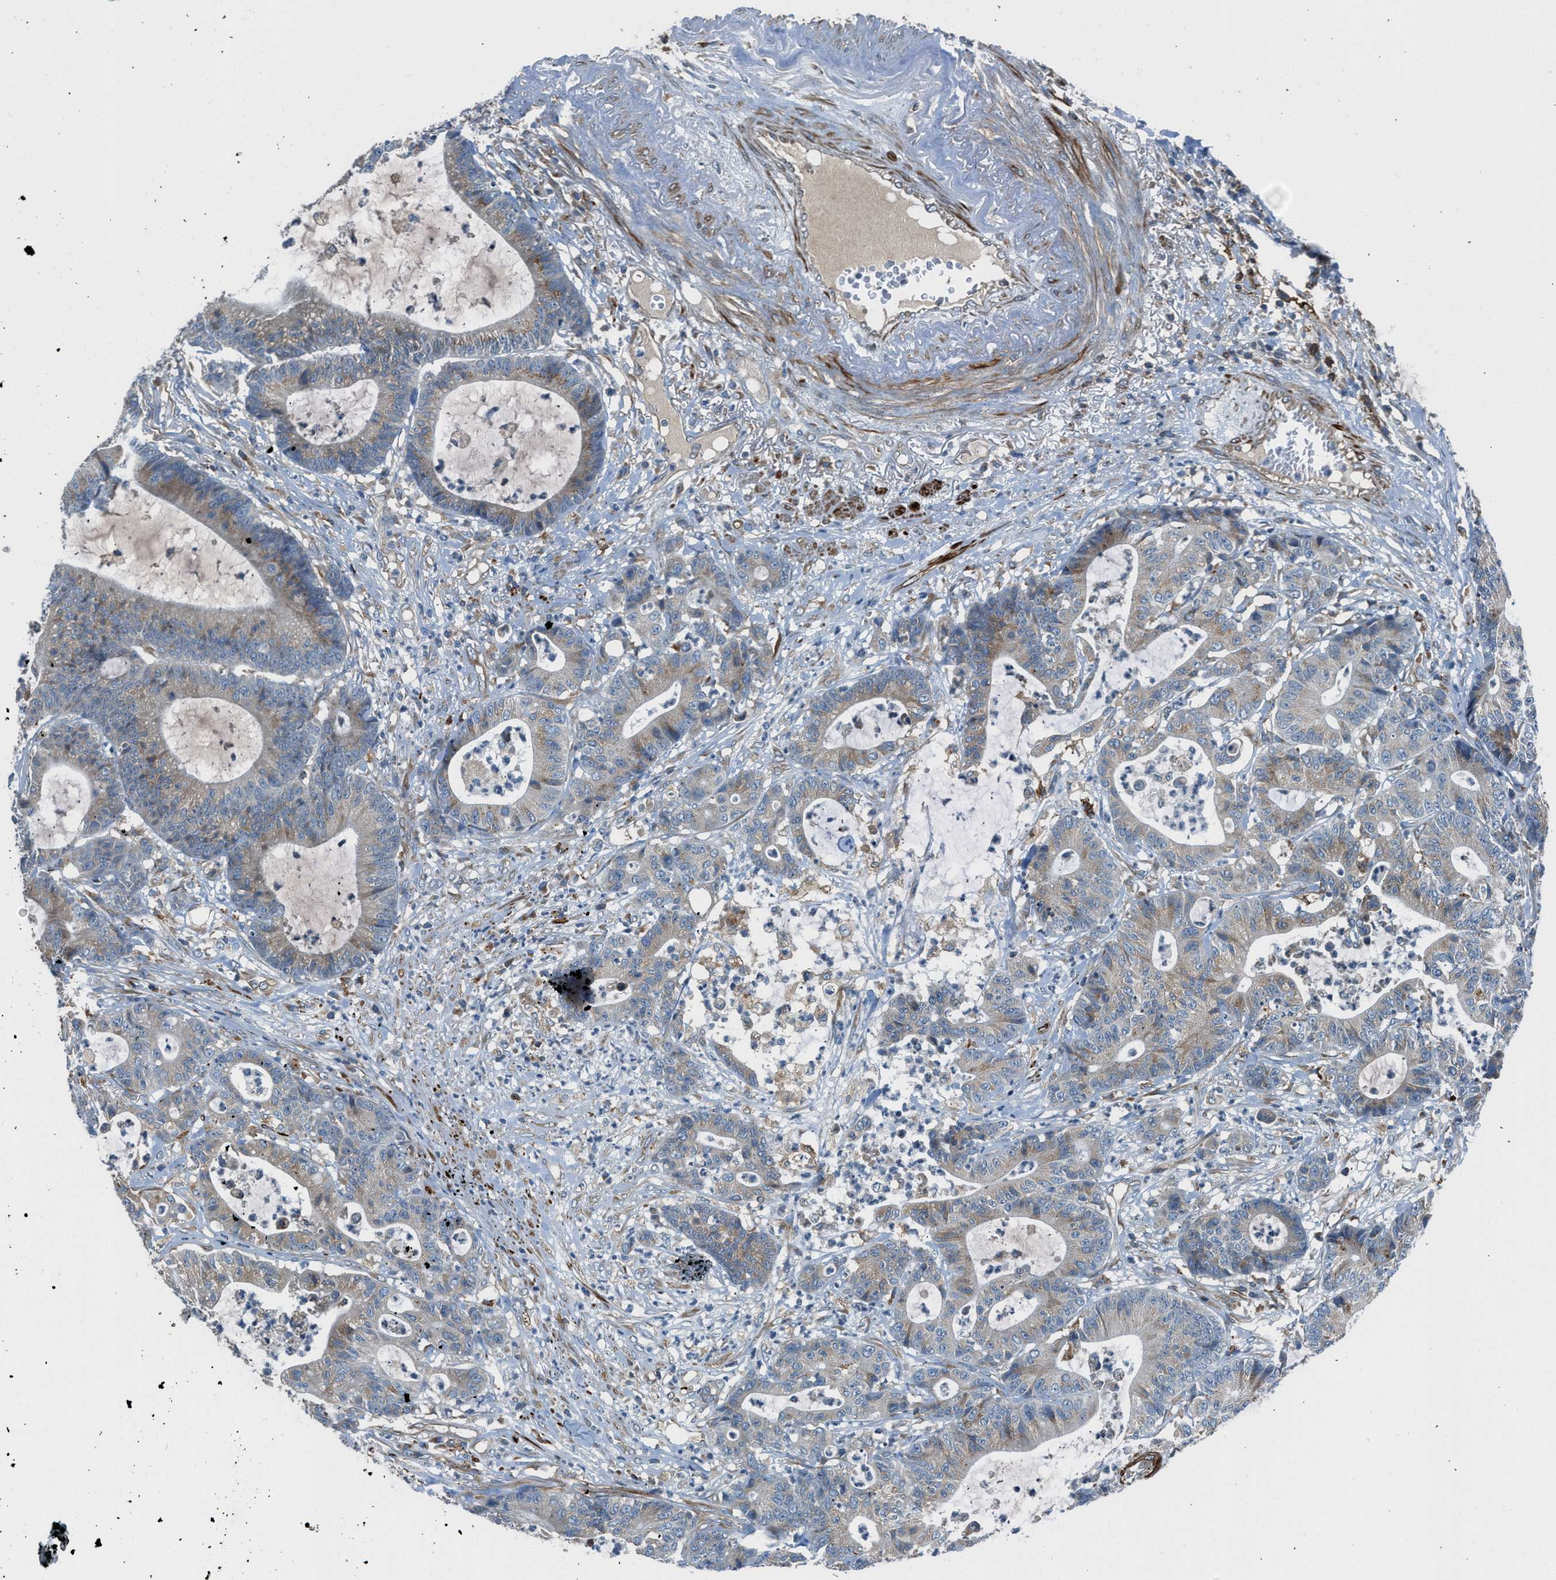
{"staining": {"intensity": "weak", "quantity": "25%-75%", "location": "cytoplasmic/membranous"}, "tissue": "colorectal cancer", "cell_type": "Tumor cells", "image_type": "cancer", "snomed": [{"axis": "morphology", "description": "Adenocarcinoma, NOS"}, {"axis": "topography", "description": "Colon"}], "caption": "Colorectal cancer stained for a protein displays weak cytoplasmic/membranous positivity in tumor cells.", "gene": "LMBR1", "patient": {"sex": "female", "age": 84}}